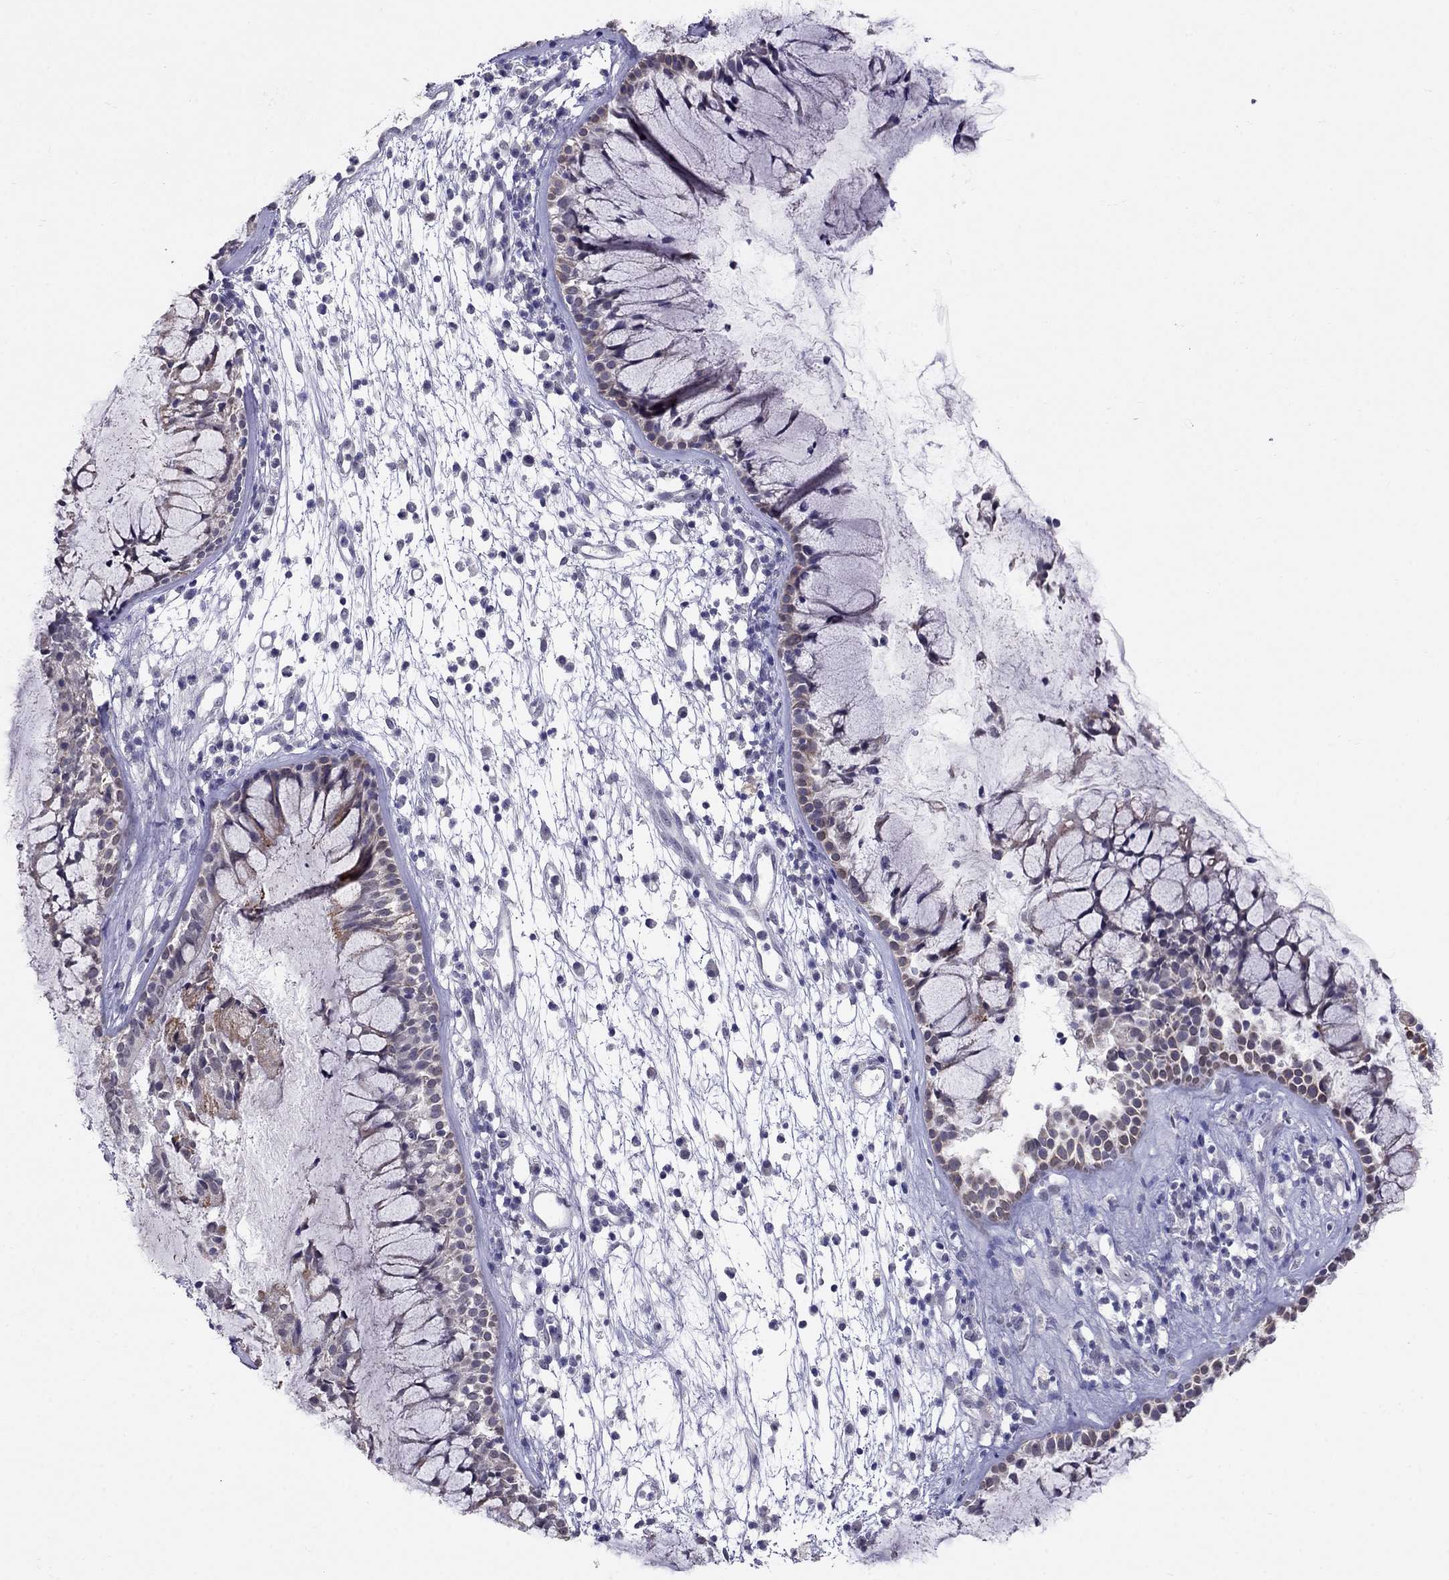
{"staining": {"intensity": "negative", "quantity": "none", "location": "none"}, "tissue": "nasopharynx", "cell_type": "Respiratory epithelial cells", "image_type": "normal", "snomed": [{"axis": "morphology", "description": "Normal tissue, NOS"}, {"axis": "topography", "description": "Nasopharynx"}], "caption": "Immunohistochemical staining of benign nasopharynx exhibits no significant positivity in respiratory epithelial cells. (DAB IHC with hematoxylin counter stain).", "gene": "MYO3B", "patient": {"sex": "male", "age": 77}}